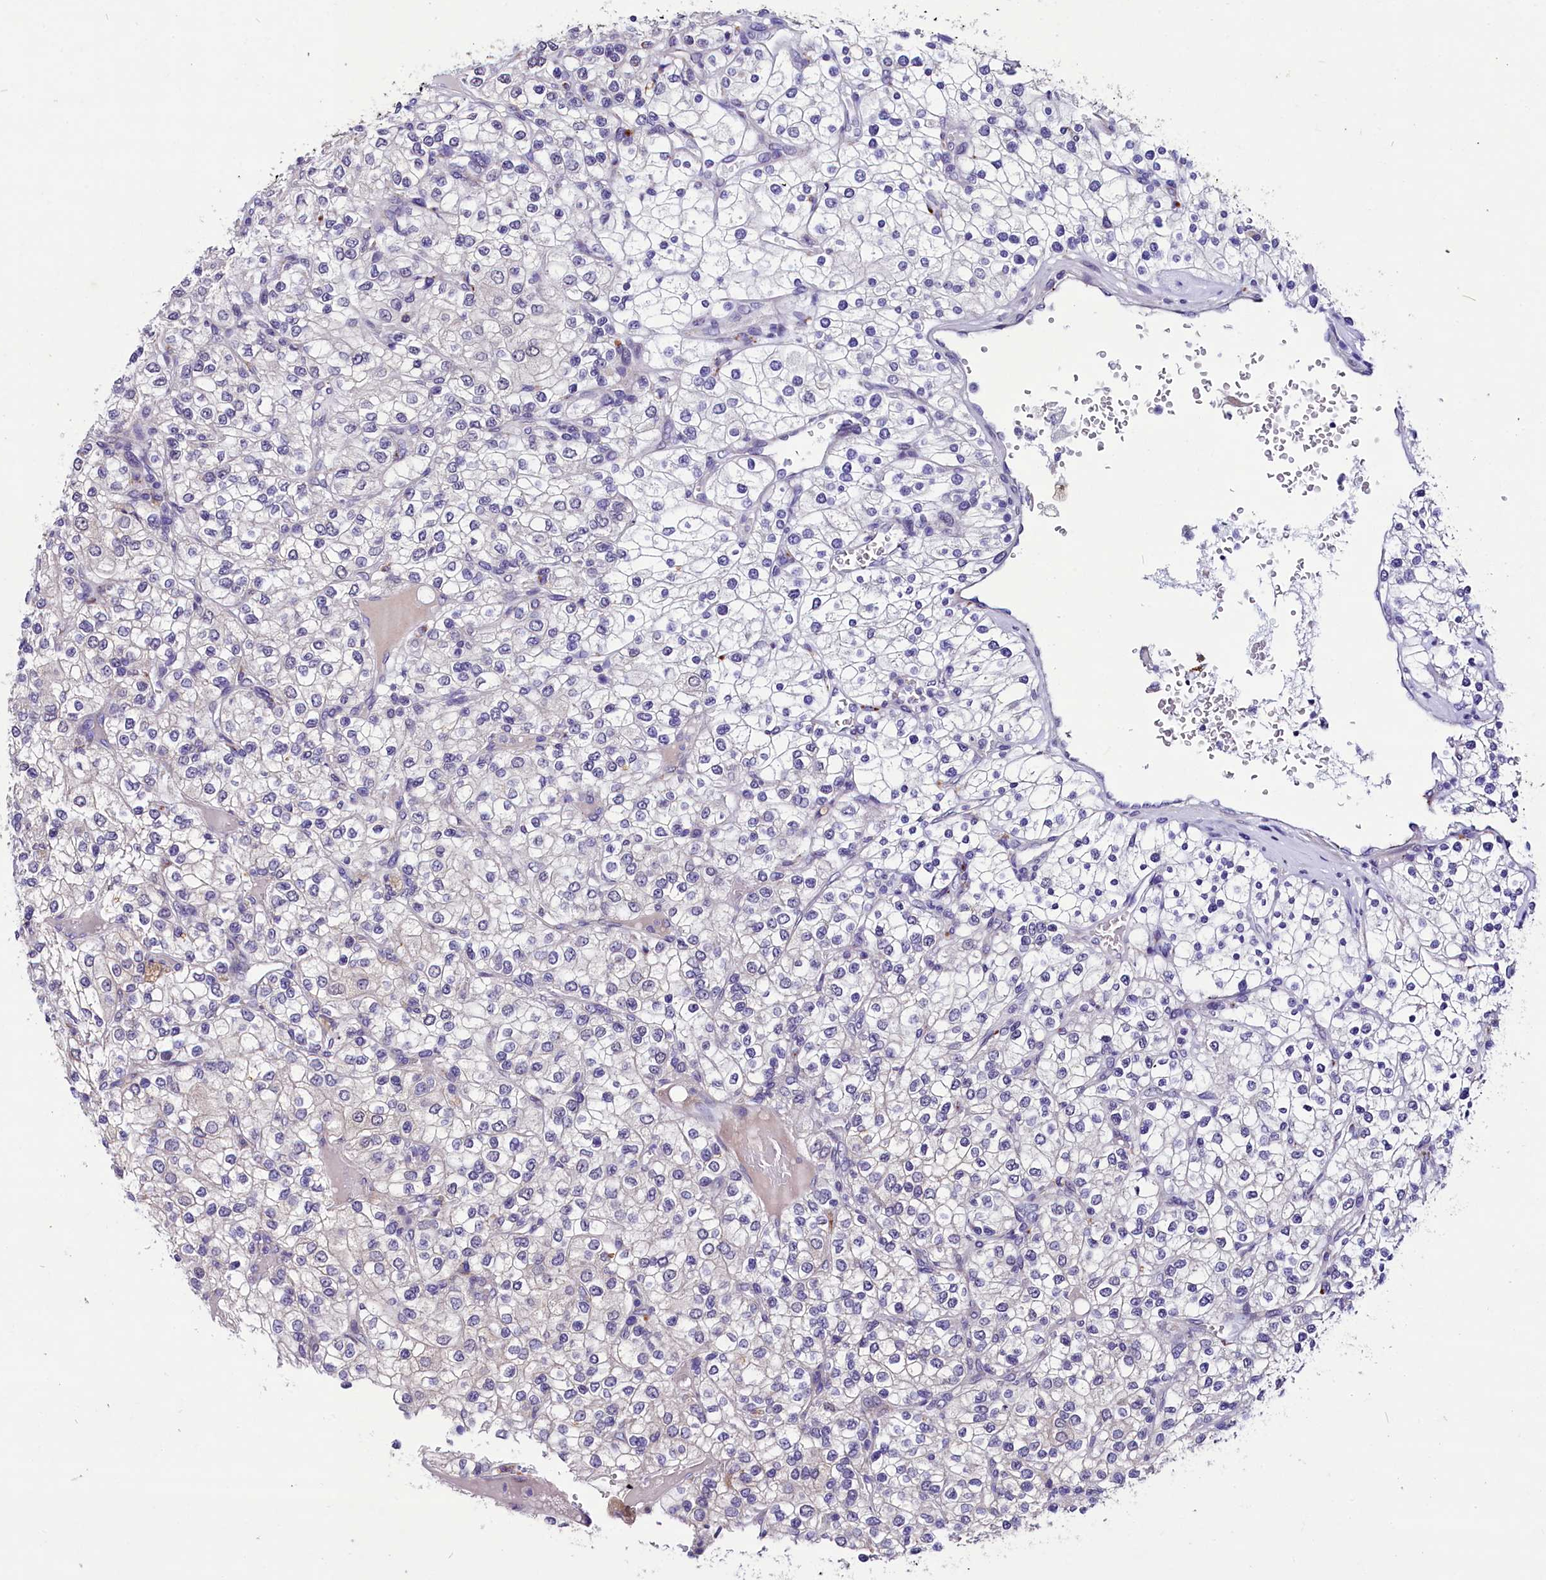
{"staining": {"intensity": "negative", "quantity": "none", "location": "none"}, "tissue": "renal cancer", "cell_type": "Tumor cells", "image_type": "cancer", "snomed": [{"axis": "morphology", "description": "Adenocarcinoma, NOS"}, {"axis": "topography", "description": "Kidney"}], "caption": "The immunohistochemistry (IHC) photomicrograph has no significant positivity in tumor cells of renal adenocarcinoma tissue.", "gene": "SCD5", "patient": {"sex": "male", "age": 80}}